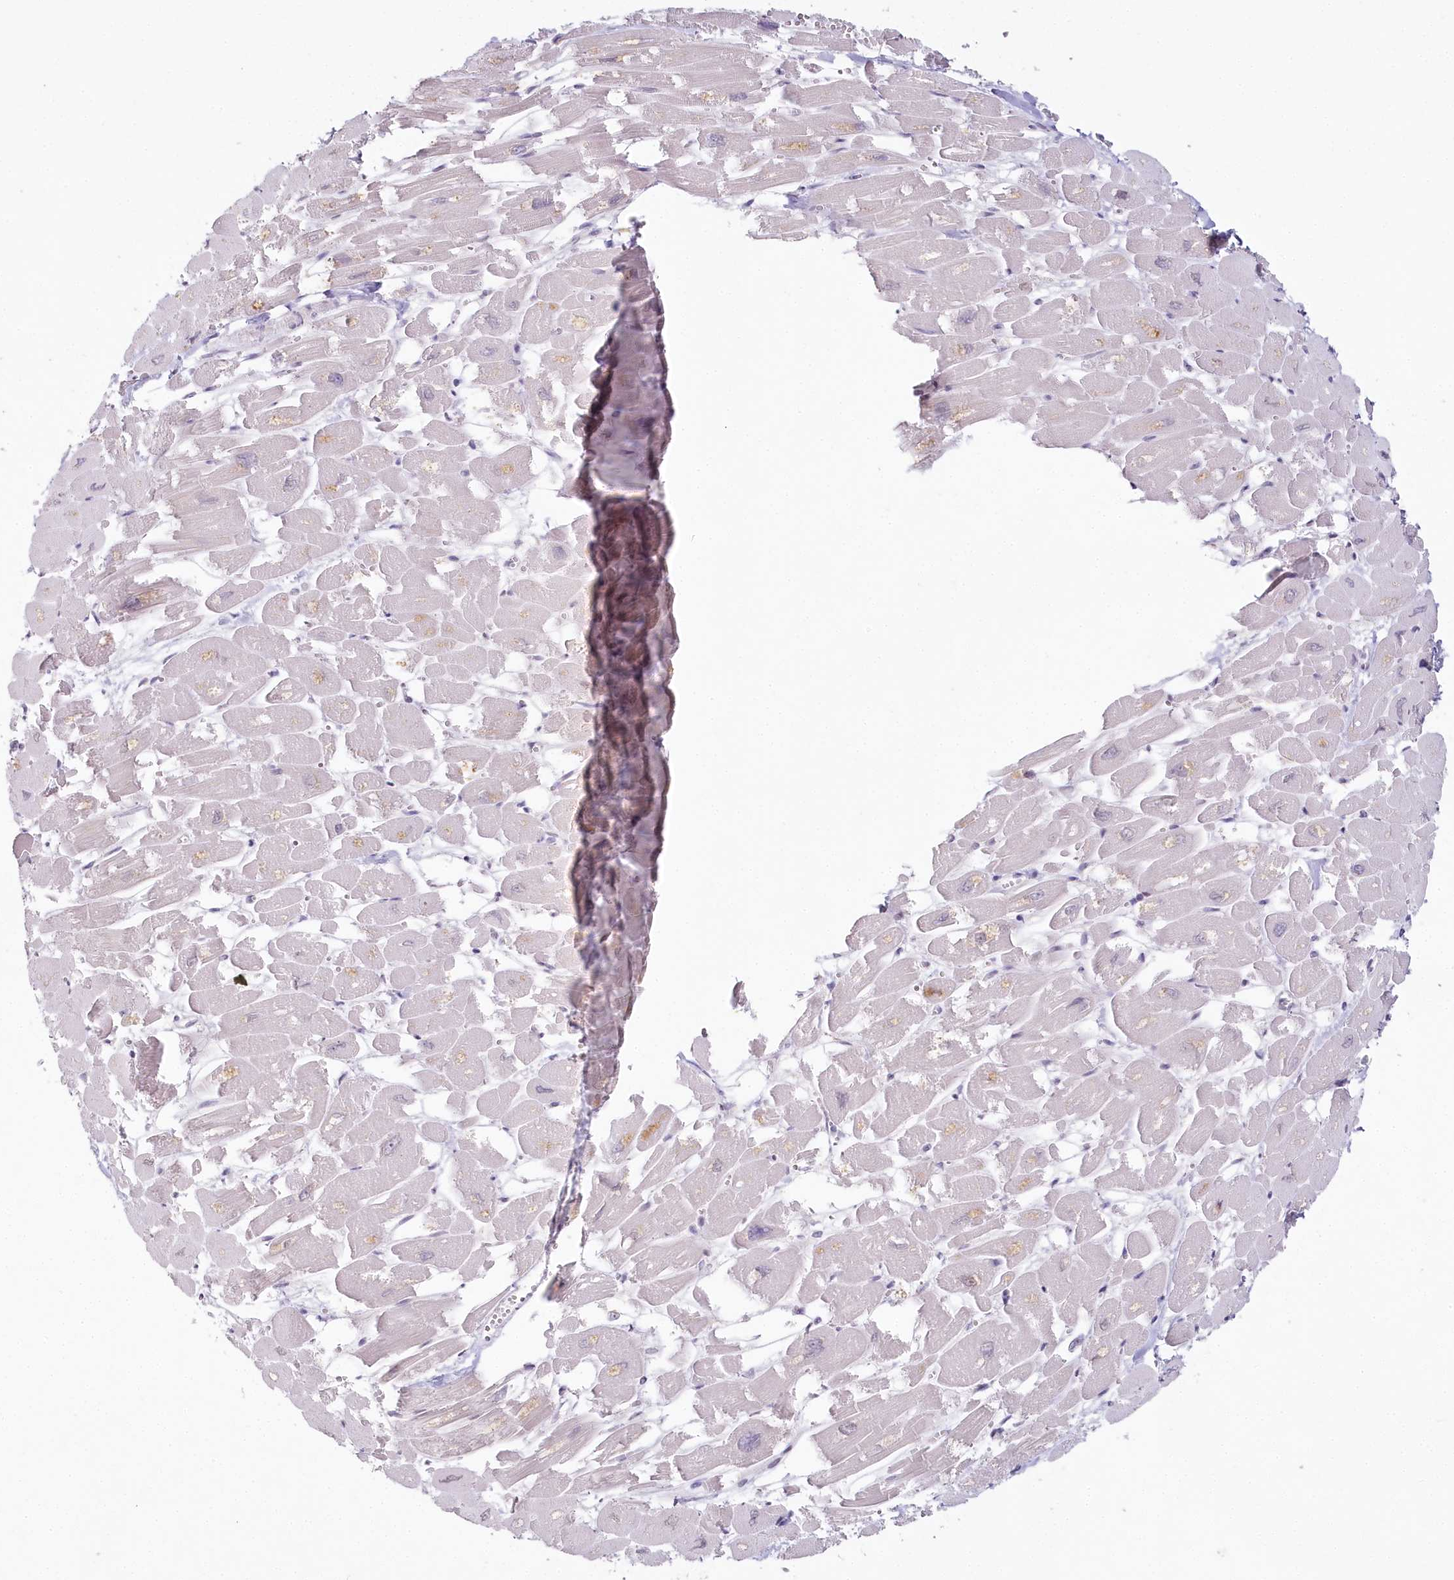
{"staining": {"intensity": "negative", "quantity": "none", "location": "none"}, "tissue": "heart muscle", "cell_type": "Cardiomyocytes", "image_type": "normal", "snomed": [{"axis": "morphology", "description": "Normal tissue, NOS"}, {"axis": "topography", "description": "Heart"}], "caption": "Cardiomyocytes show no significant positivity in benign heart muscle.", "gene": "HPD", "patient": {"sex": "male", "age": 54}}